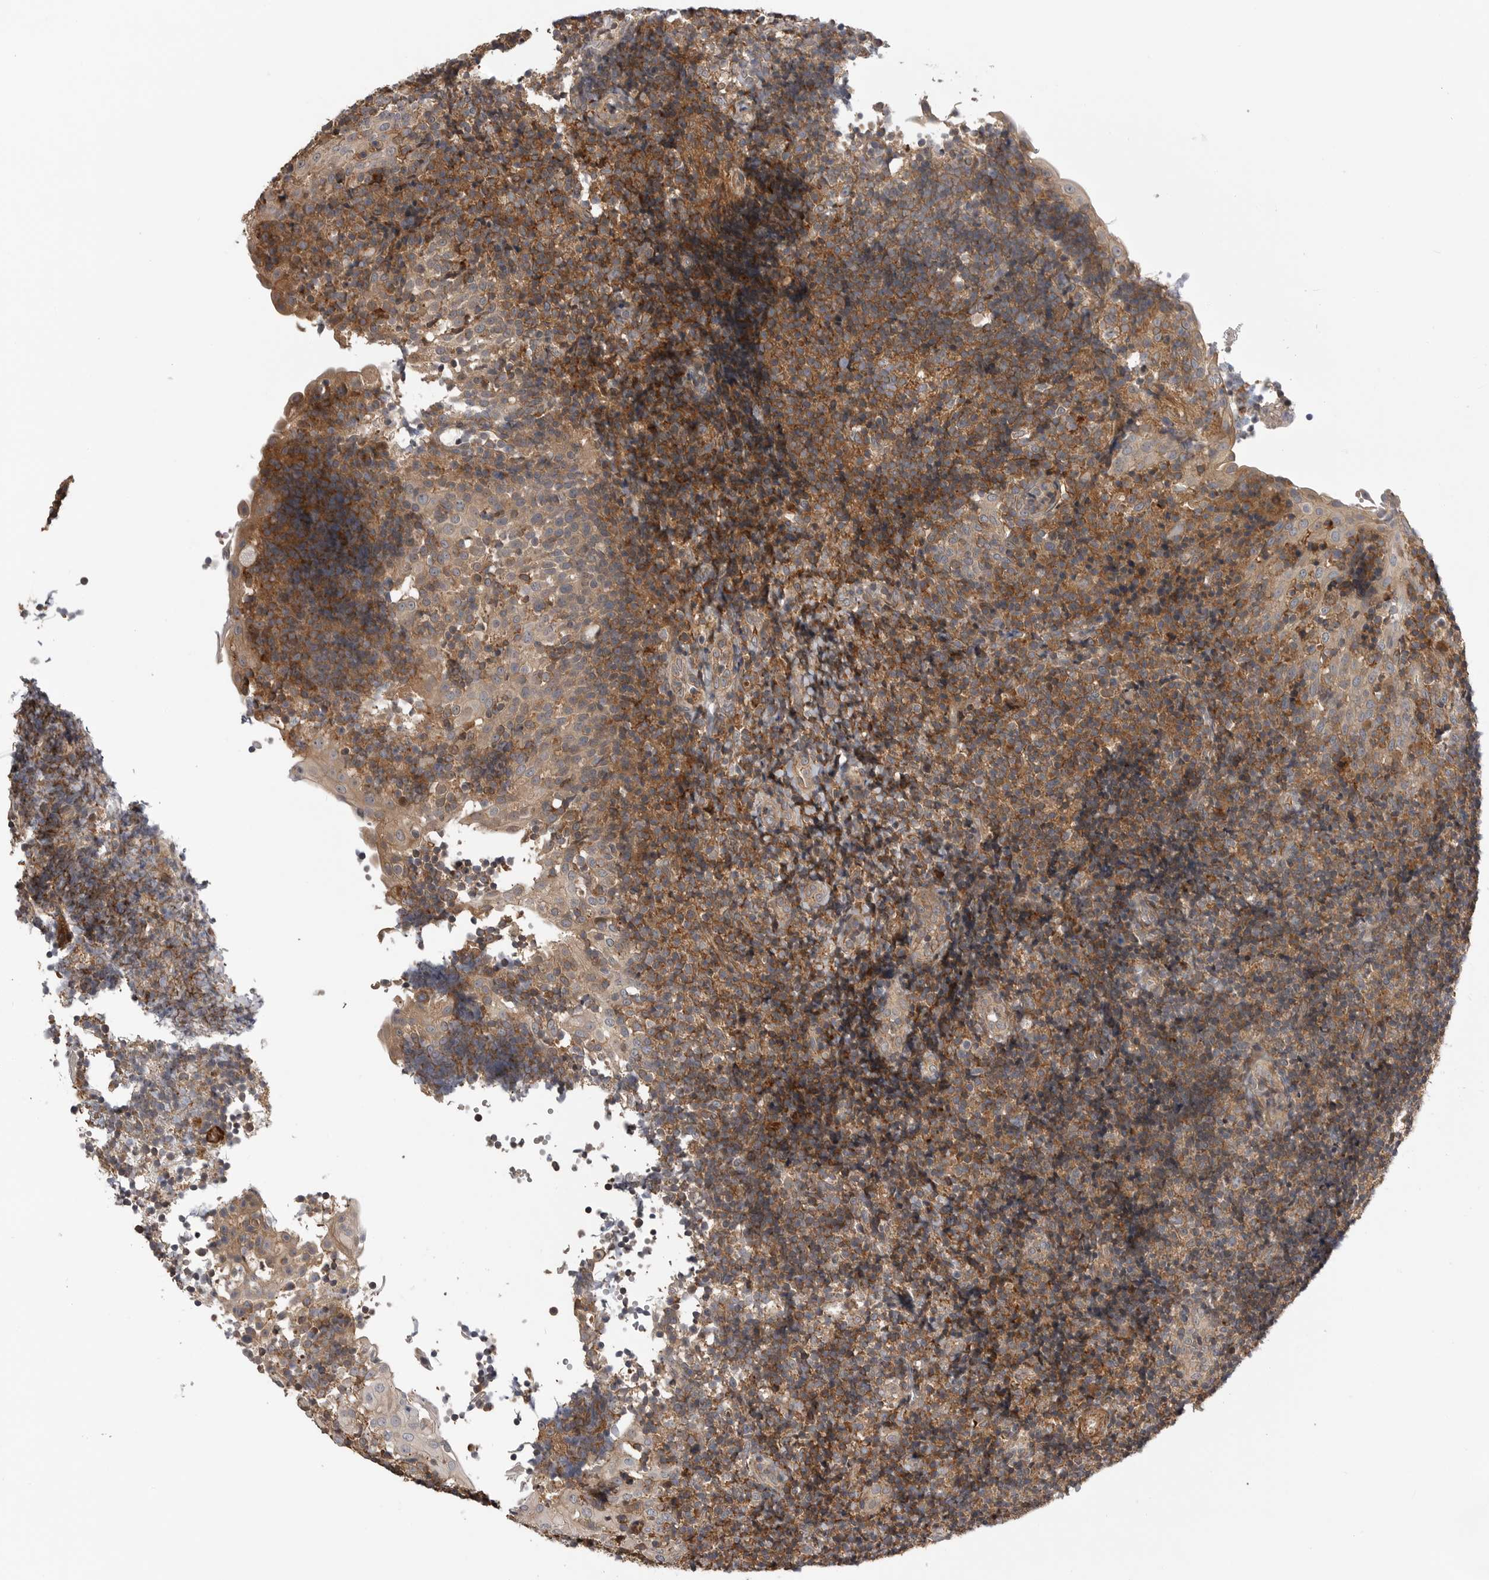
{"staining": {"intensity": "moderate", "quantity": ">75%", "location": "cytoplasmic/membranous"}, "tissue": "tonsil", "cell_type": "Germinal center cells", "image_type": "normal", "snomed": [{"axis": "morphology", "description": "Normal tissue, NOS"}, {"axis": "topography", "description": "Tonsil"}], "caption": "Moderate cytoplasmic/membranous staining is identified in about >75% of germinal center cells in normal tonsil. (Stains: DAB in brown, nuclei in blue, Microscopy: brightfield microscopy at high magnification).", "gene": "TRIM56", "patient": {"sex": "female", "age": 40}}